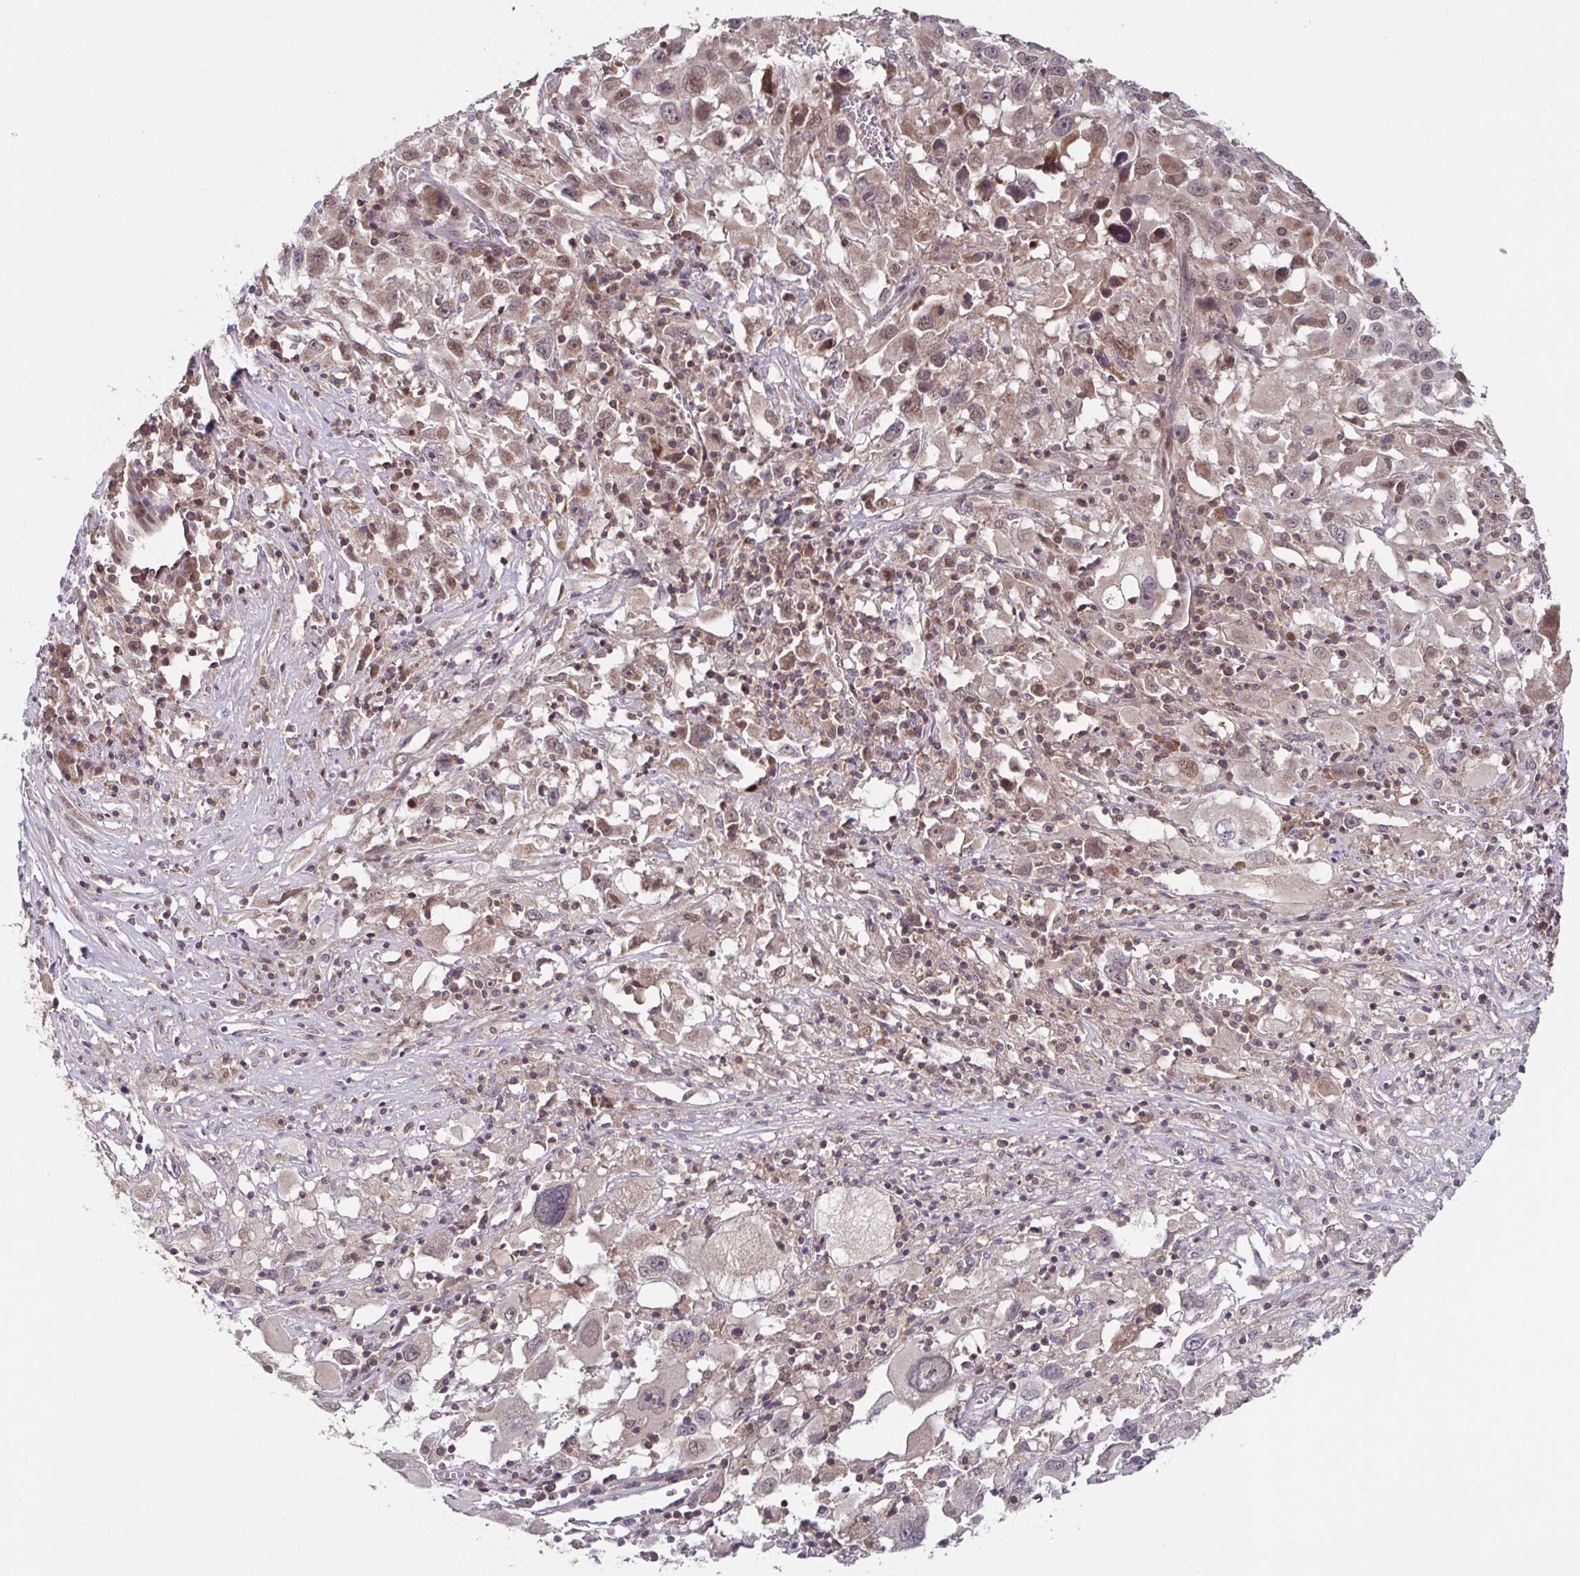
{"staining": {"intensity": "weak", "quantity": ">75%", "location": "cytoplasmic/membranous,nuclear"}, "tissue": "melanoma", "cell_type": "Tumor cells", "image_type": "cancer", "snomed": [{"axis": "morphology", "description": "Malignant melanoma, Metastatic site"}, {"axis": "topography", "description": "Soft tissue"}], "caption": "There is low levels of weak cytoplasmic/membranous and nuclear expression in tumor cells of malignant melanoma (metastatic site), as demonstrated by immunohistochemical staining (brown color).", "gene": "TTC19", "patient": {"sex": "male", "age": 50}}